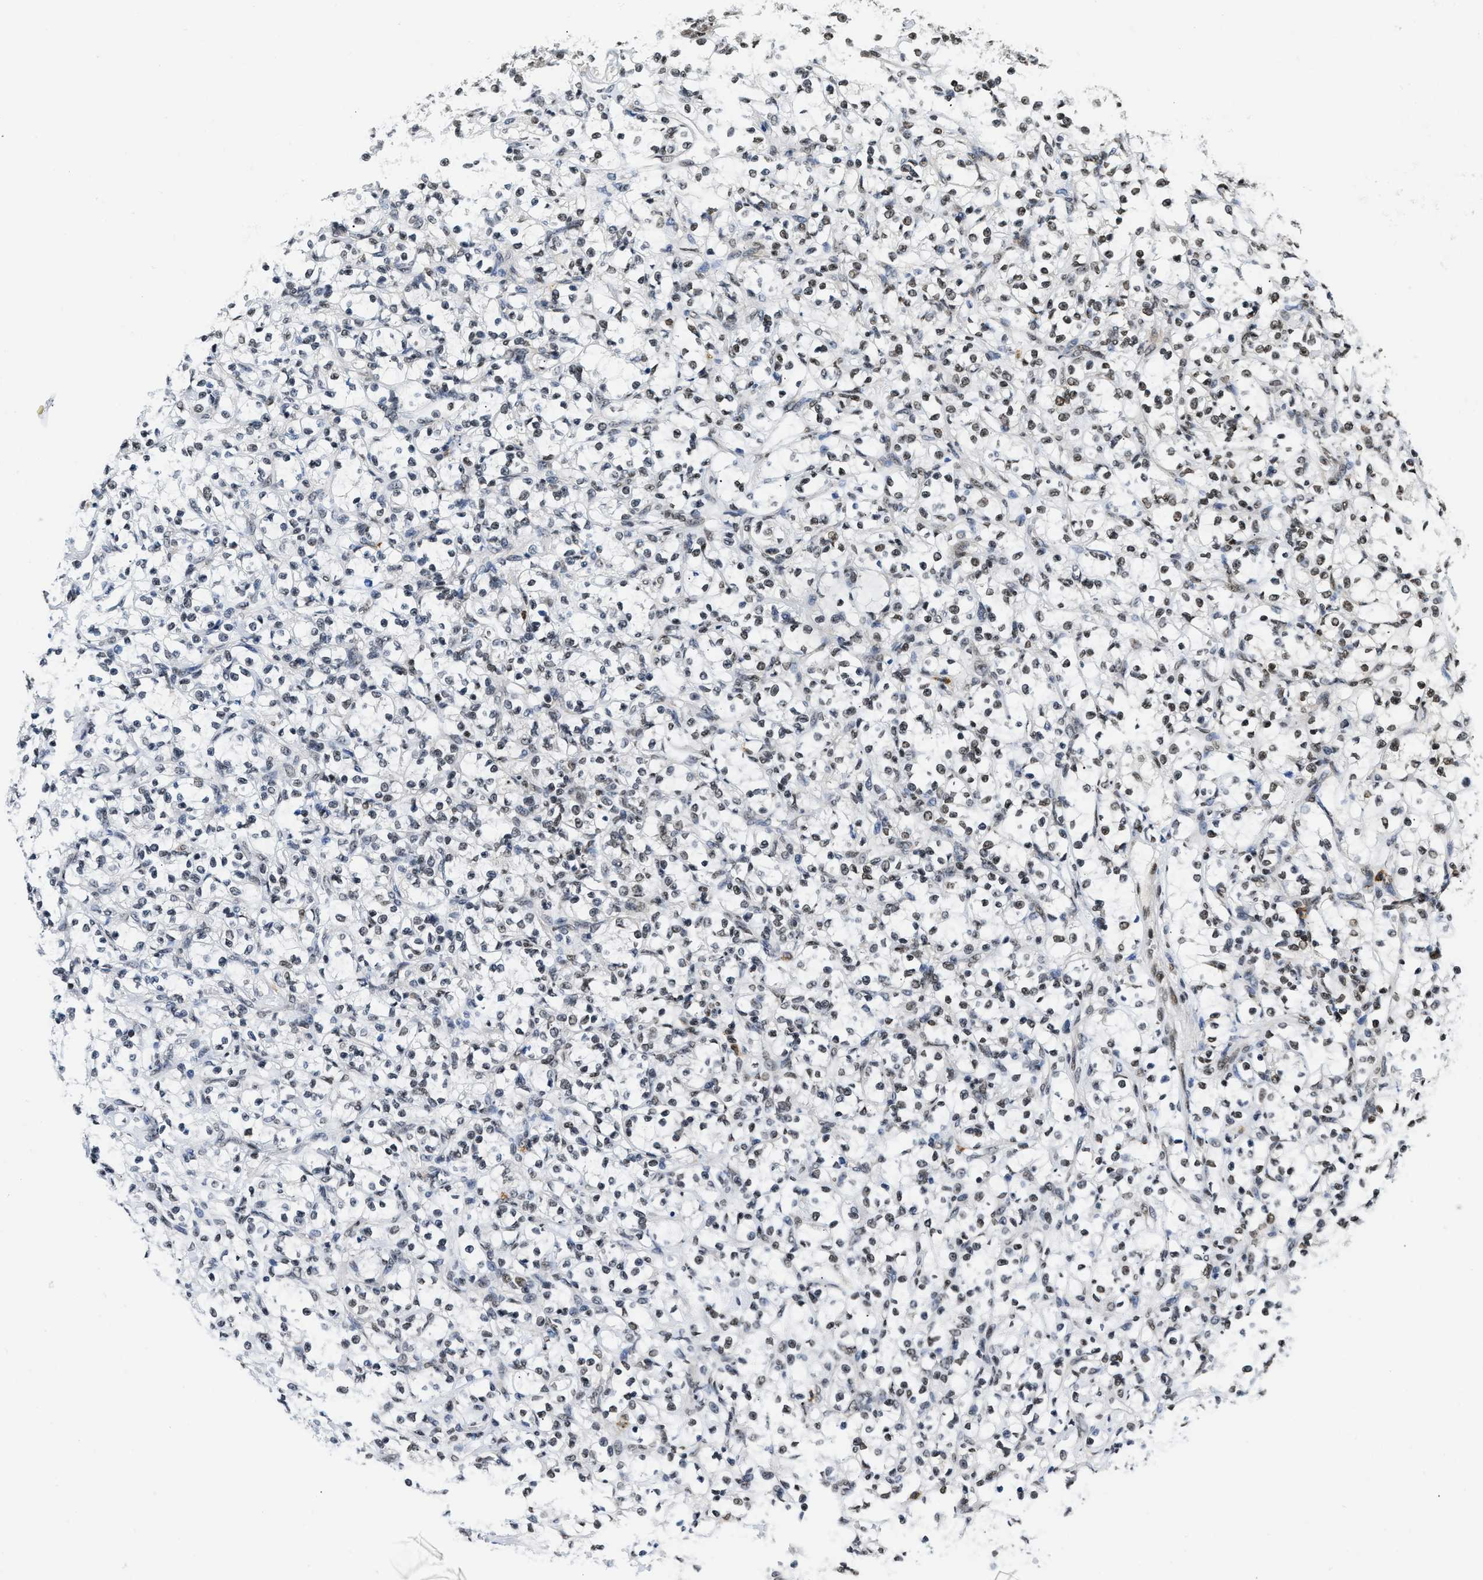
{"staining": {"intensity": "weak", "quantity": "<25%", "location": "nuclear"}, "tissue": "renal cancer", "cell_type": "Tumor cells", "image_type": "cancer", "snomed": [{"axis": "morphology", "description": "Adenocarcinoma, NOS"}, {"axis": "topography", "description": "Kidney"}], "caption": "Immunohistochemical staining of human adenocarcinoma (renal) reveals no significant staining in tumor cells.", "gene": "CCNDBP1", "patient": {"sex": "female", "age": 69}}